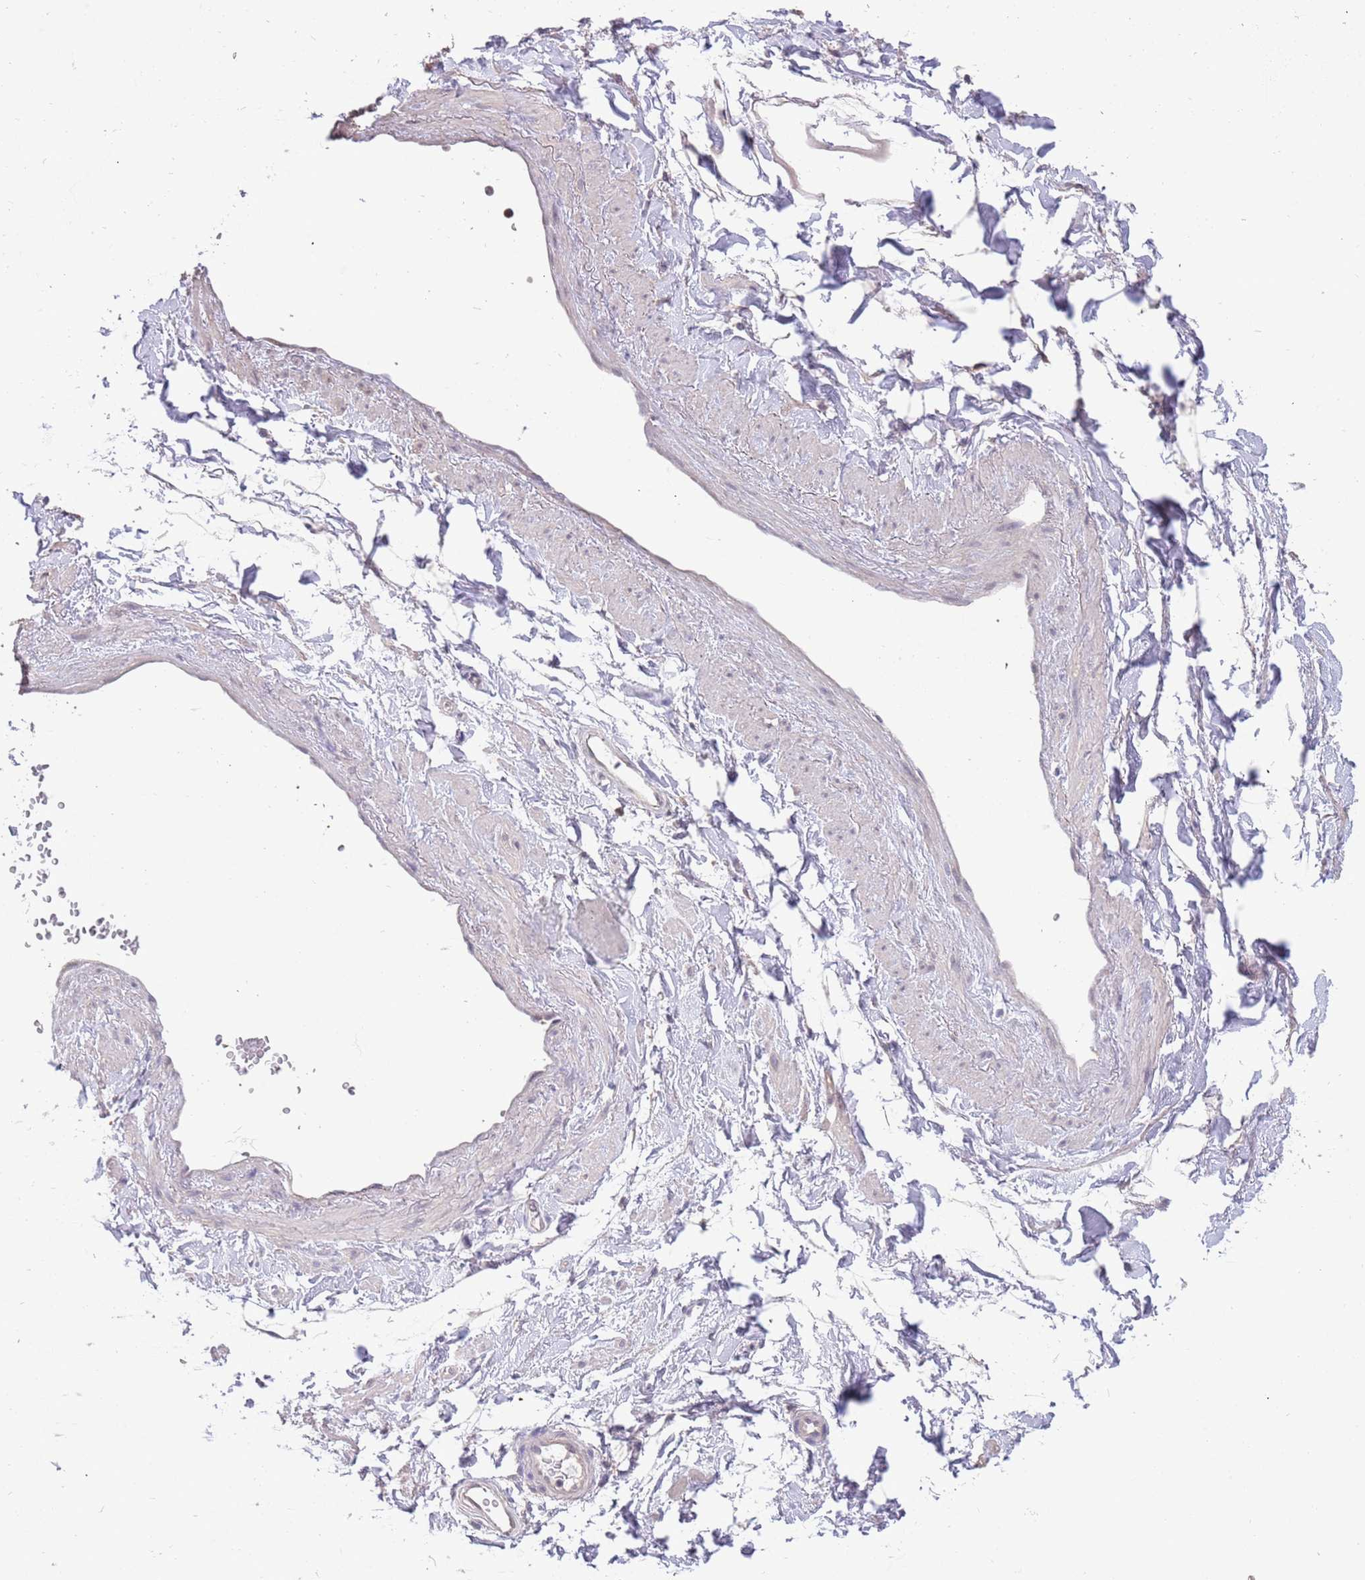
{"staining": {"intensity": "negative", "quantity": "none", "location": "none"}, "tissue": "adipose tissue", "cell_type": "Adipocytes", "image_type": "normal", "snomed": [{"axis": "morphology", "description": "Normal tissue, NOS"}, {"axis": "topography", "description": "Soft tissue"}, {"axis": "topography", "description": "Adipose tissue"}, {"axis": "topography", "description": "Vascular tissue"}, {"axis": "topography", "description": "Peripheral nerve tissue"}], "caption": "Immunohistochemical staining of benign adipose tissue reveals no significant staining in adipocytes.", "gene": "AP5S1", "patient": {"sex": "male", "age": 74}}